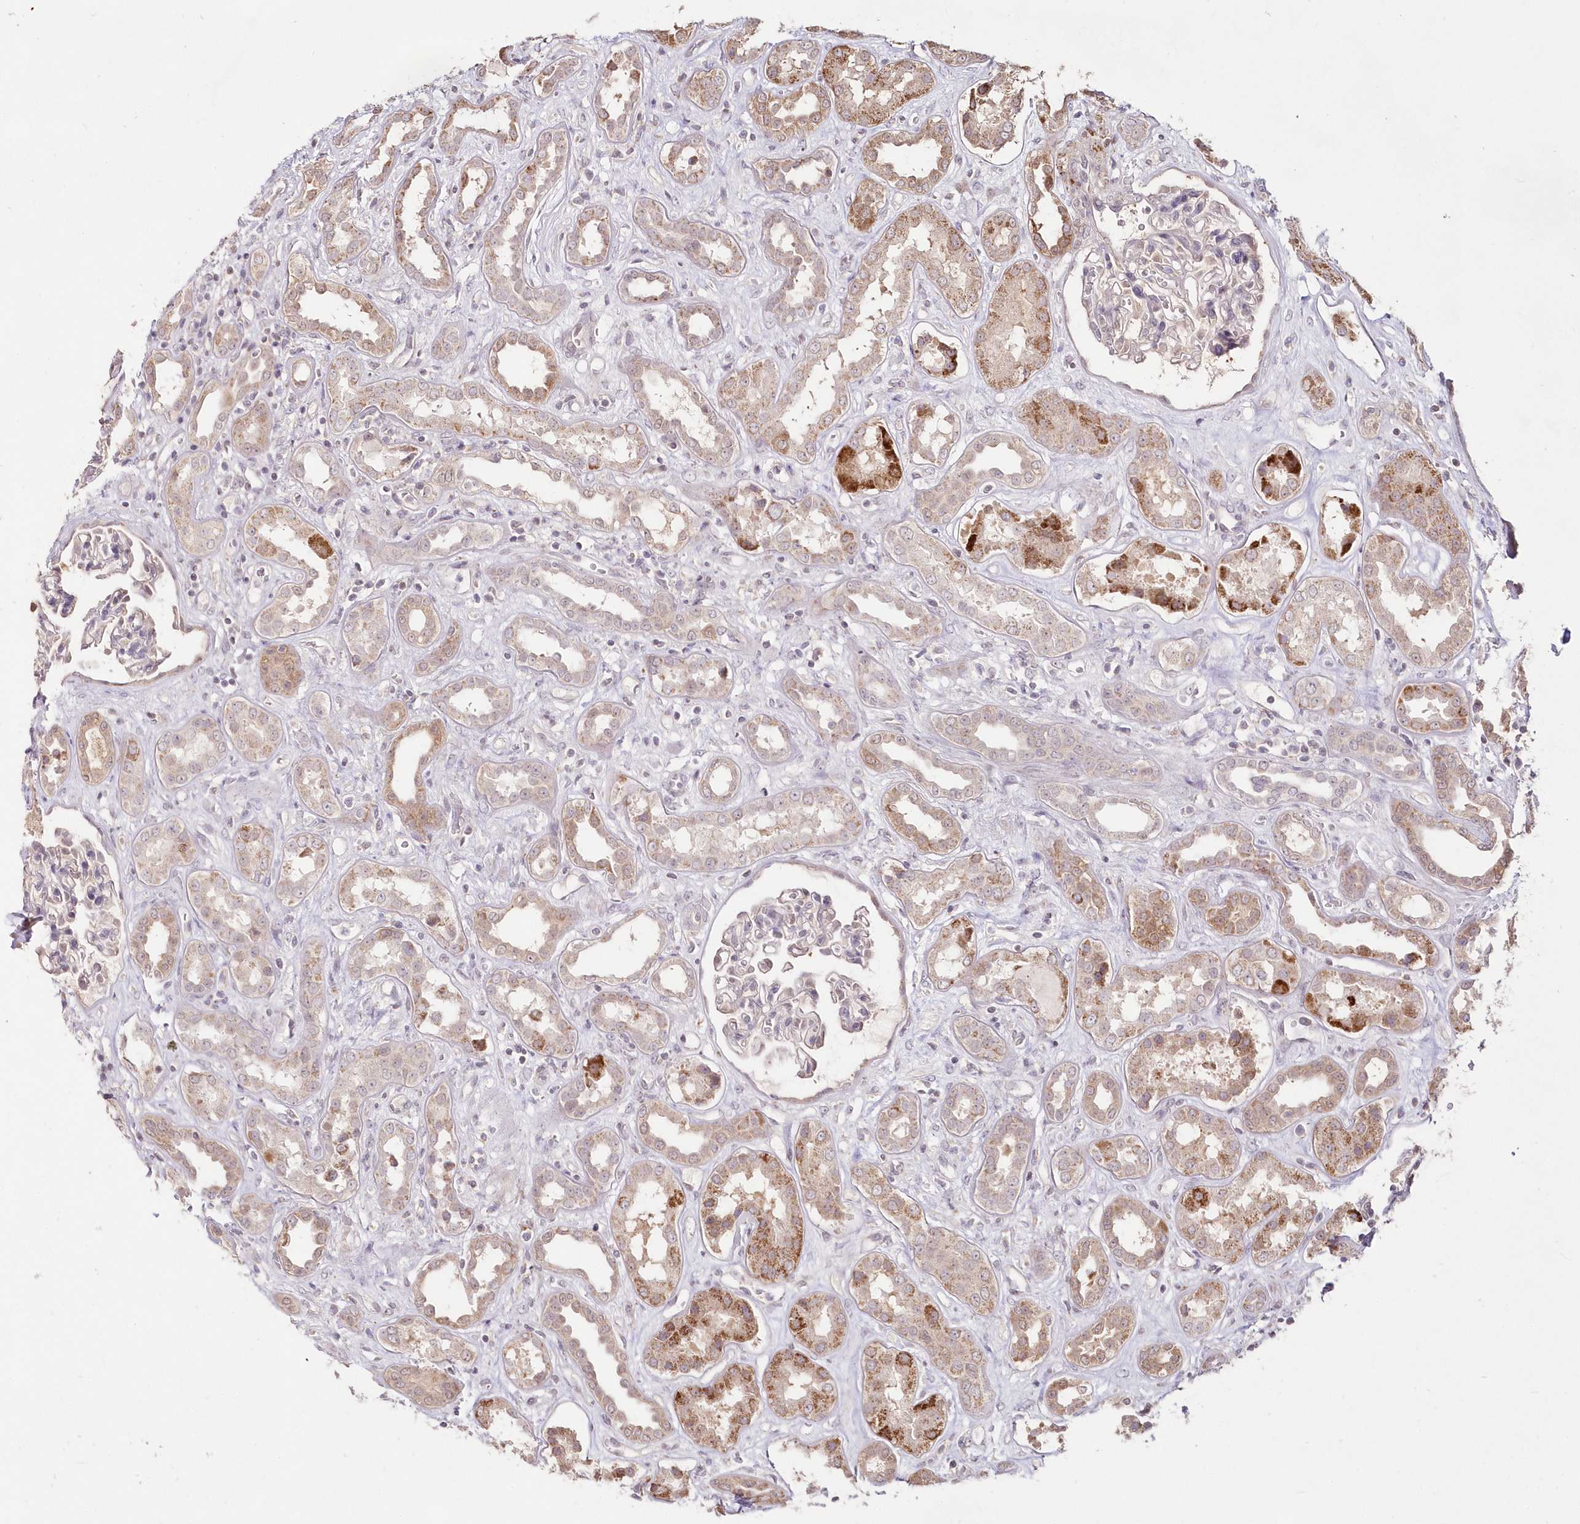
{"staining": {"intensity": "weak", "quantity": "<25%", "location": "cytoplasmic/membranous"}, "tissue": "kidney", "cell_type": "Cells in glomeruli", "image_type": "normal", "snomed": [{"axis": "morphology", "description": "Normal tissue, NOS"}, {"axis": "topography", "description": "Kidney"}], "caption": "The micrograph demonstrates no staining of cells in glomeruli in benign kidney. (DAB immunohistochemistry (IHC) visualized using brightfield microscopy, high magnification).", "gene": "IMPA1", "patient": {"sex": "male", "age": 59}}